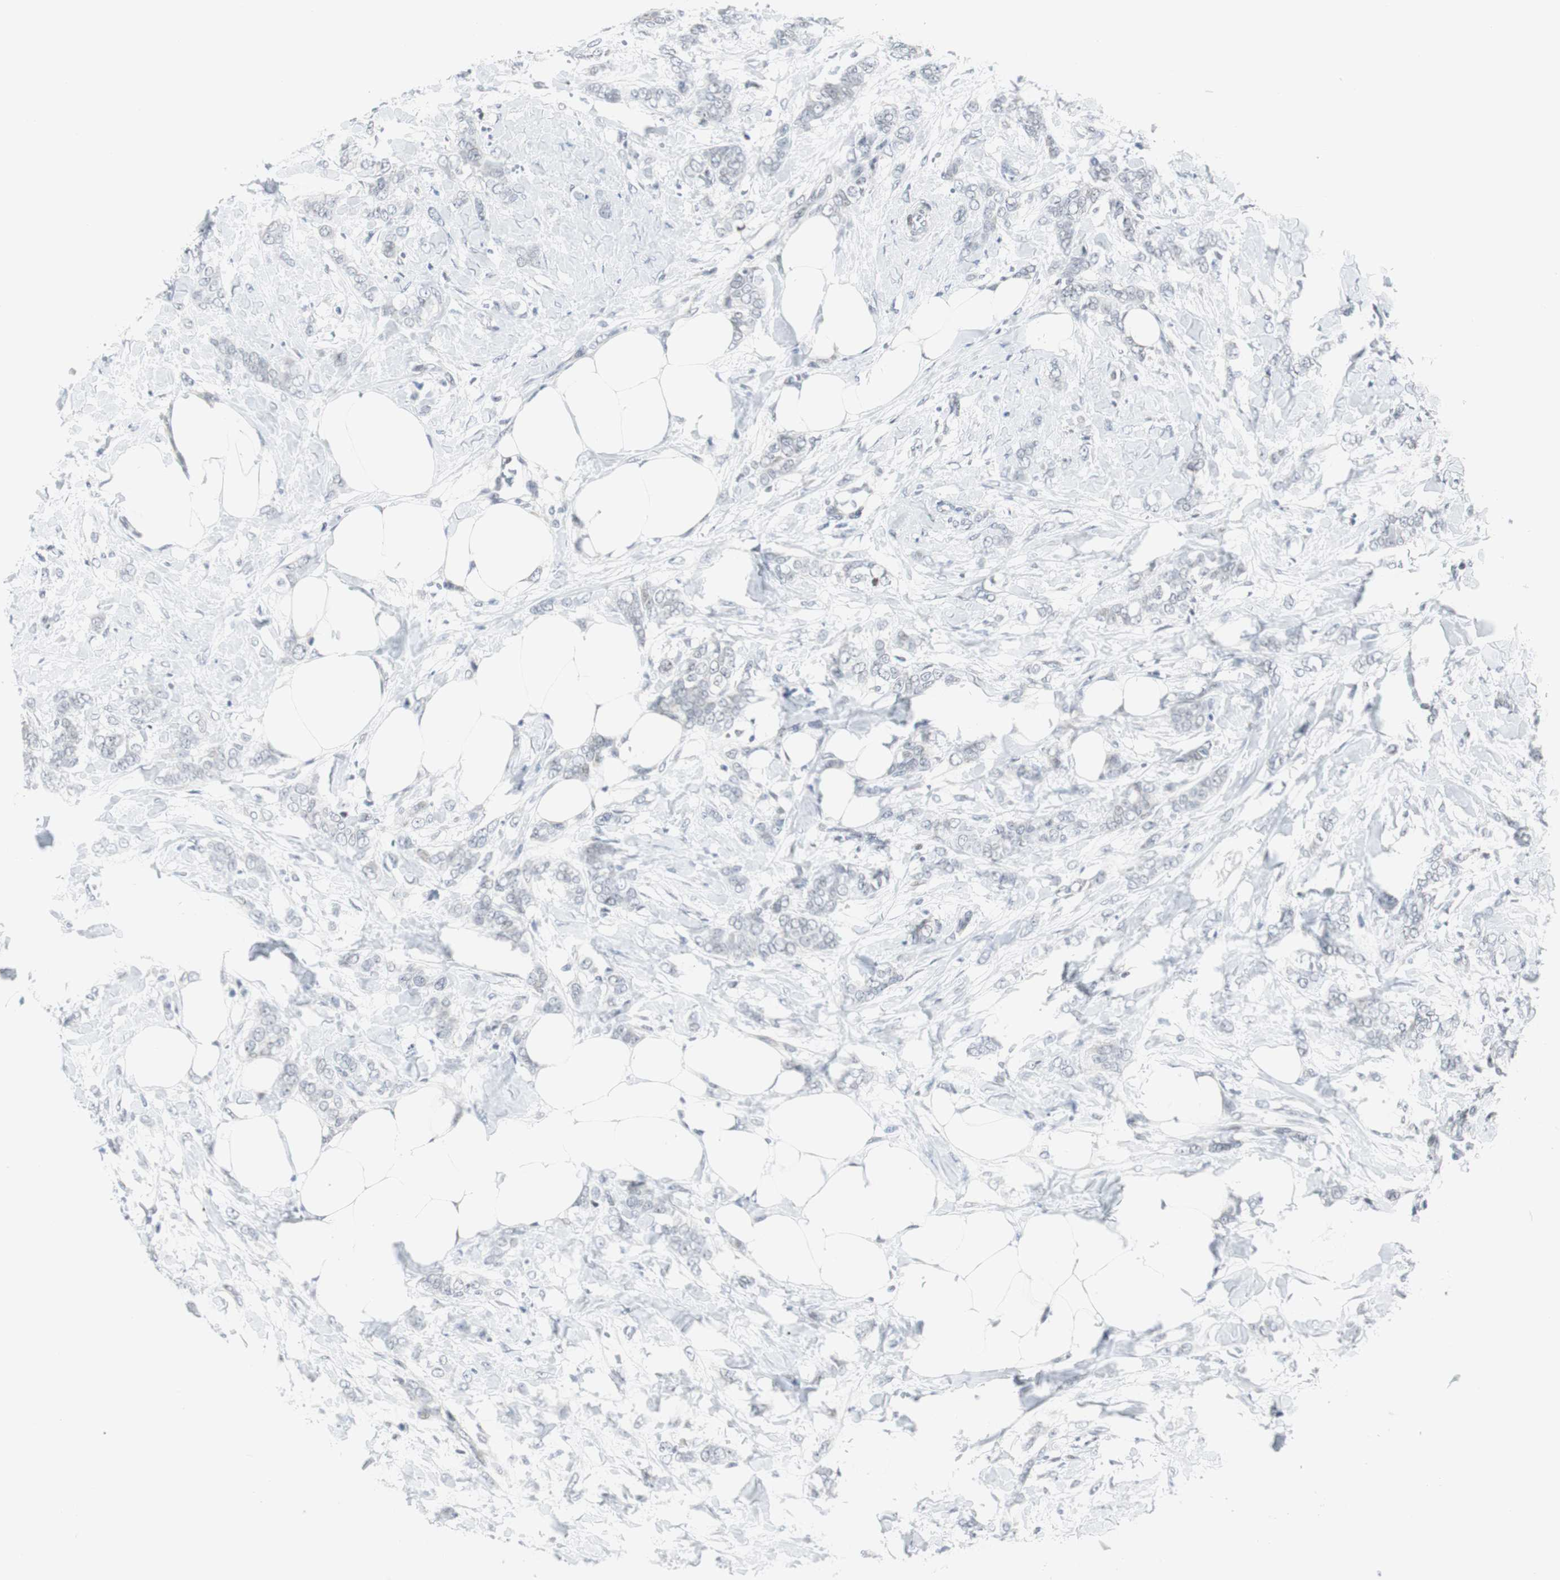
{"staining": {"intensity": "negative", "quantity": "none", "location": "none"}, "tissue": "breast cancer", "cell_type": "Tumor cells", "image_type": "cancer", "snomed": [{"axis": "morphology", "description": "Lobular carcinoma, in situ"}, {"axis": "morphology", "description": "Lobular carcinoma"}, {"axis": "topography", "description": "Breast"}], "caption": "DAB (3,3'-diaminobenzidine) immunohistochemical staining of breast cancer reveals no significant expression in tumor cells. The staining is performed using DAB (3,3'-diaminobenzidine) brown chromogen with nuclei counter-stained in using hematoxylin.", "gene": "MTA1", "patient": {"sex": "female", "age": 41}}